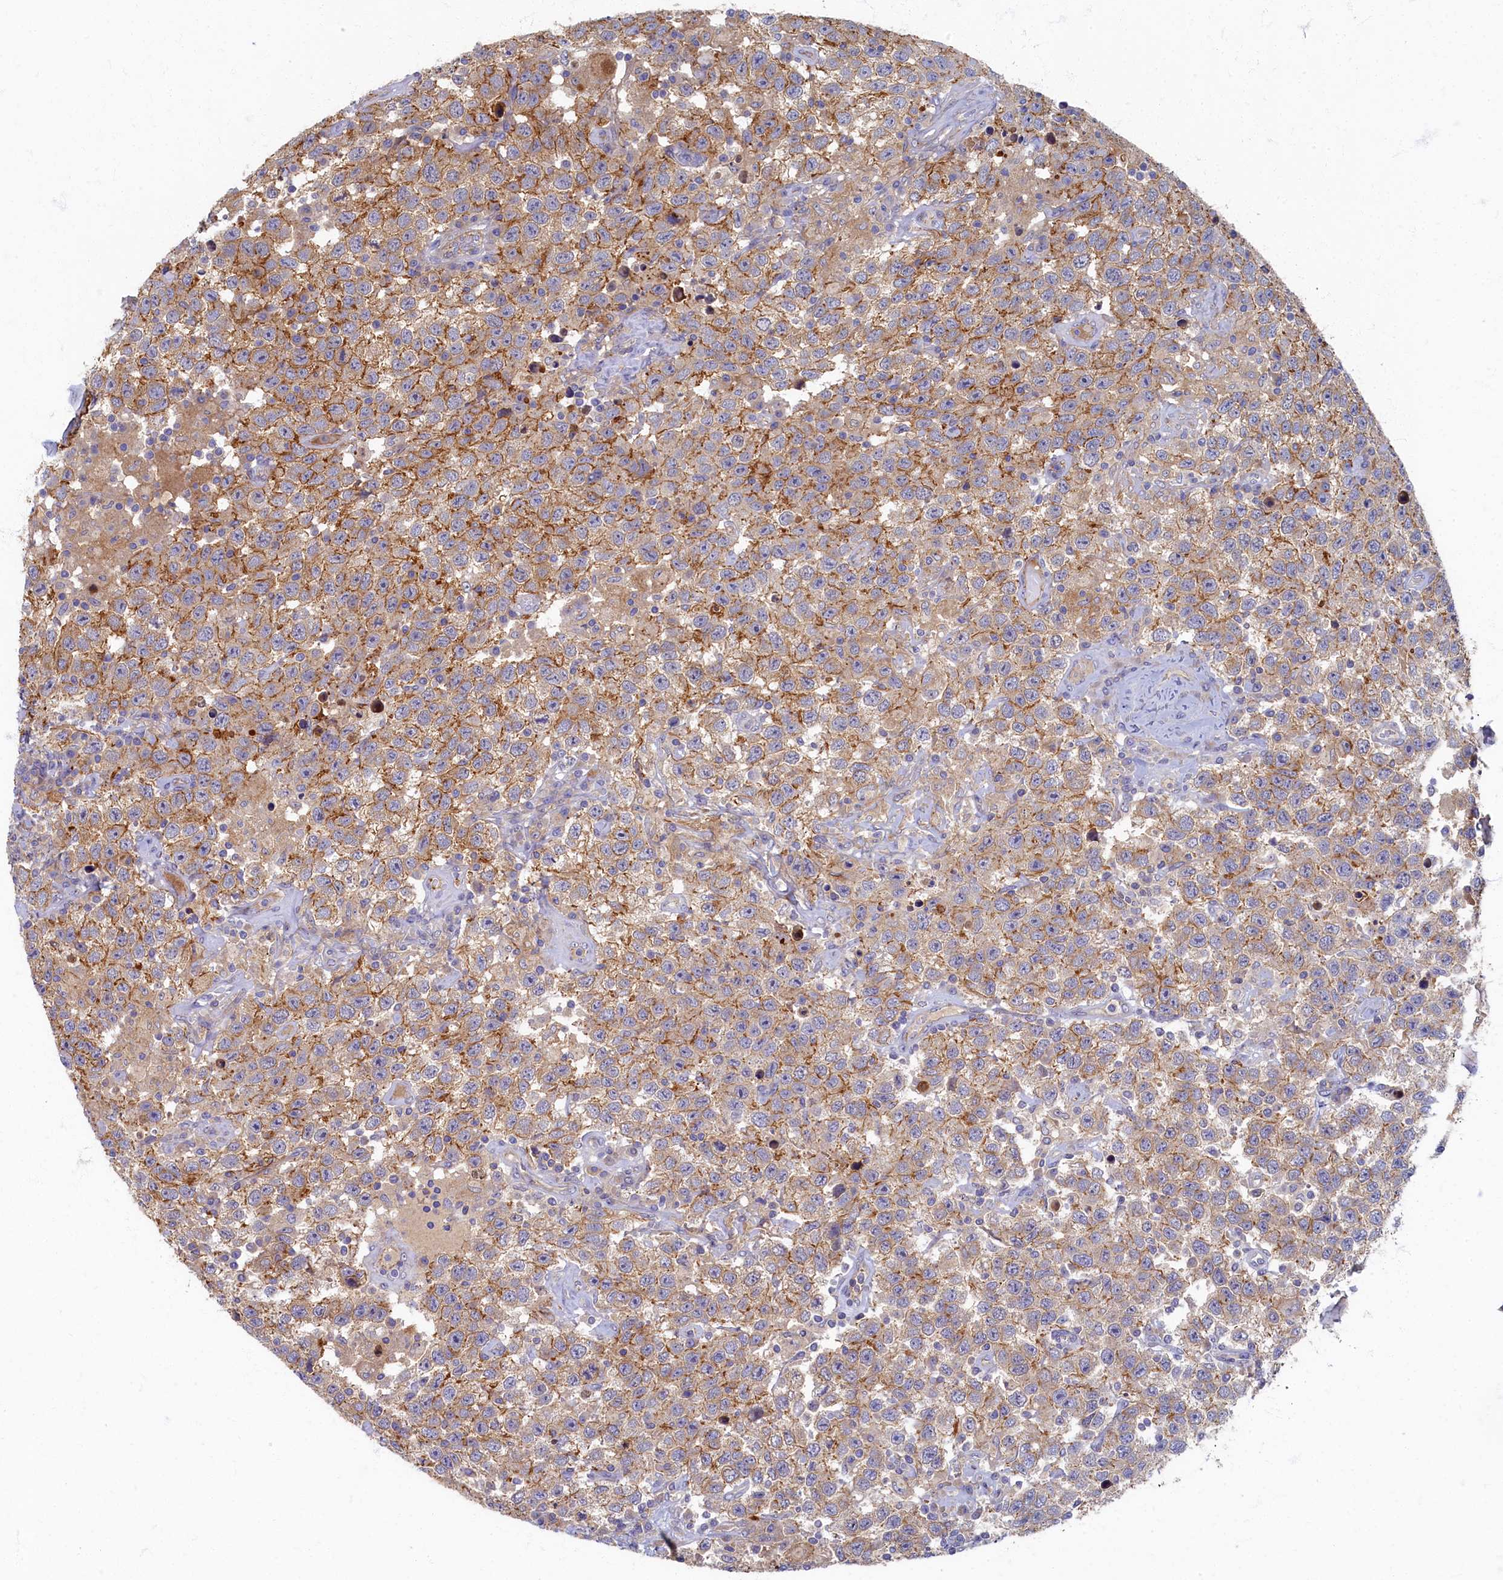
{"staining": {"intensity": "moderate", "quantity": "25%-75%", "location": "cytoplasmic/membranous"}, "tissue": "testis cancer", "cell_type": "Tumor cells", "image_type": "cancer", "snomed": [{"axis": "morphology", "description": "Seminoma, NOS"}, {"axis": "topography", "description": "Testis"}], "caption": "Immunohistochemistry (IHC) (DAB (3,3'-diaminobenzidine)) staining of testis cancer (seminoma) reveals moderate cytoplasmic/membranous protein positivity in approximately 25%-75% of tumor cells.", "gene": "PSMG2", "patient": {"sex": "male", "age": 41}}